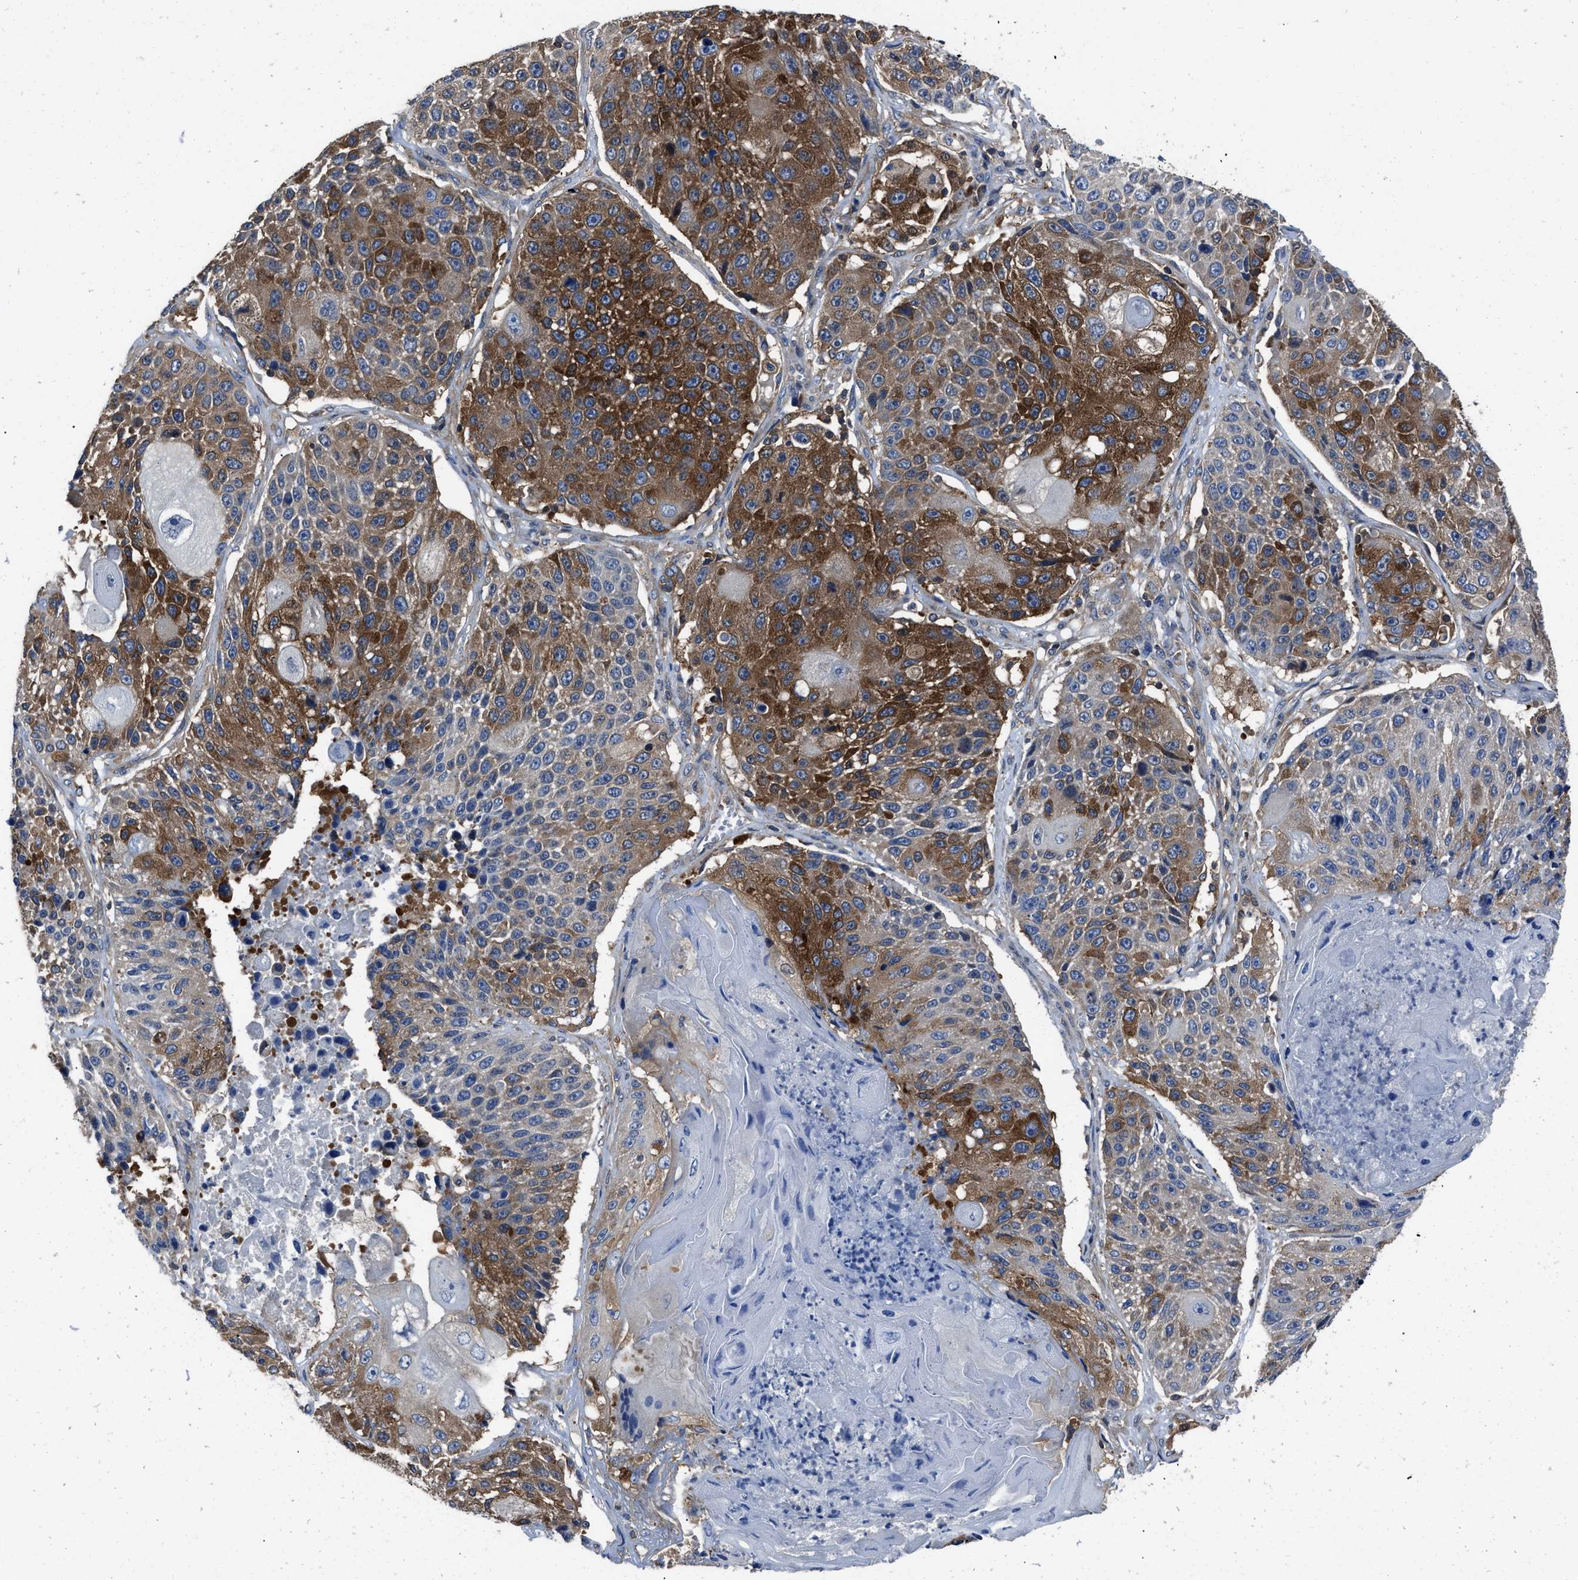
{"staining": {"intensity": "strong", "quantity": "25%-75%", "location": "cytoplasmic/membranous"}, "tissue": "lung cancer", "cell_type": "Tumor cells", "image_type": "cancer", "snomed": [{"axis": "morphology", "description": "Squamous cell carcinoma, NOS"}, {"axis": "topography", "description": "Lung"}], "caption": "Immunohistochemistry (IHC) histopathology image of human squamous cell carcinoma (lung) stained for a protein (brown), which demonstrates high levels of strong cytoplasmic/membranous positivity in approximately 25%-75% of tumor cells.", "gene": "YARS1", "patient": {"sex": "male", "age": 61}}